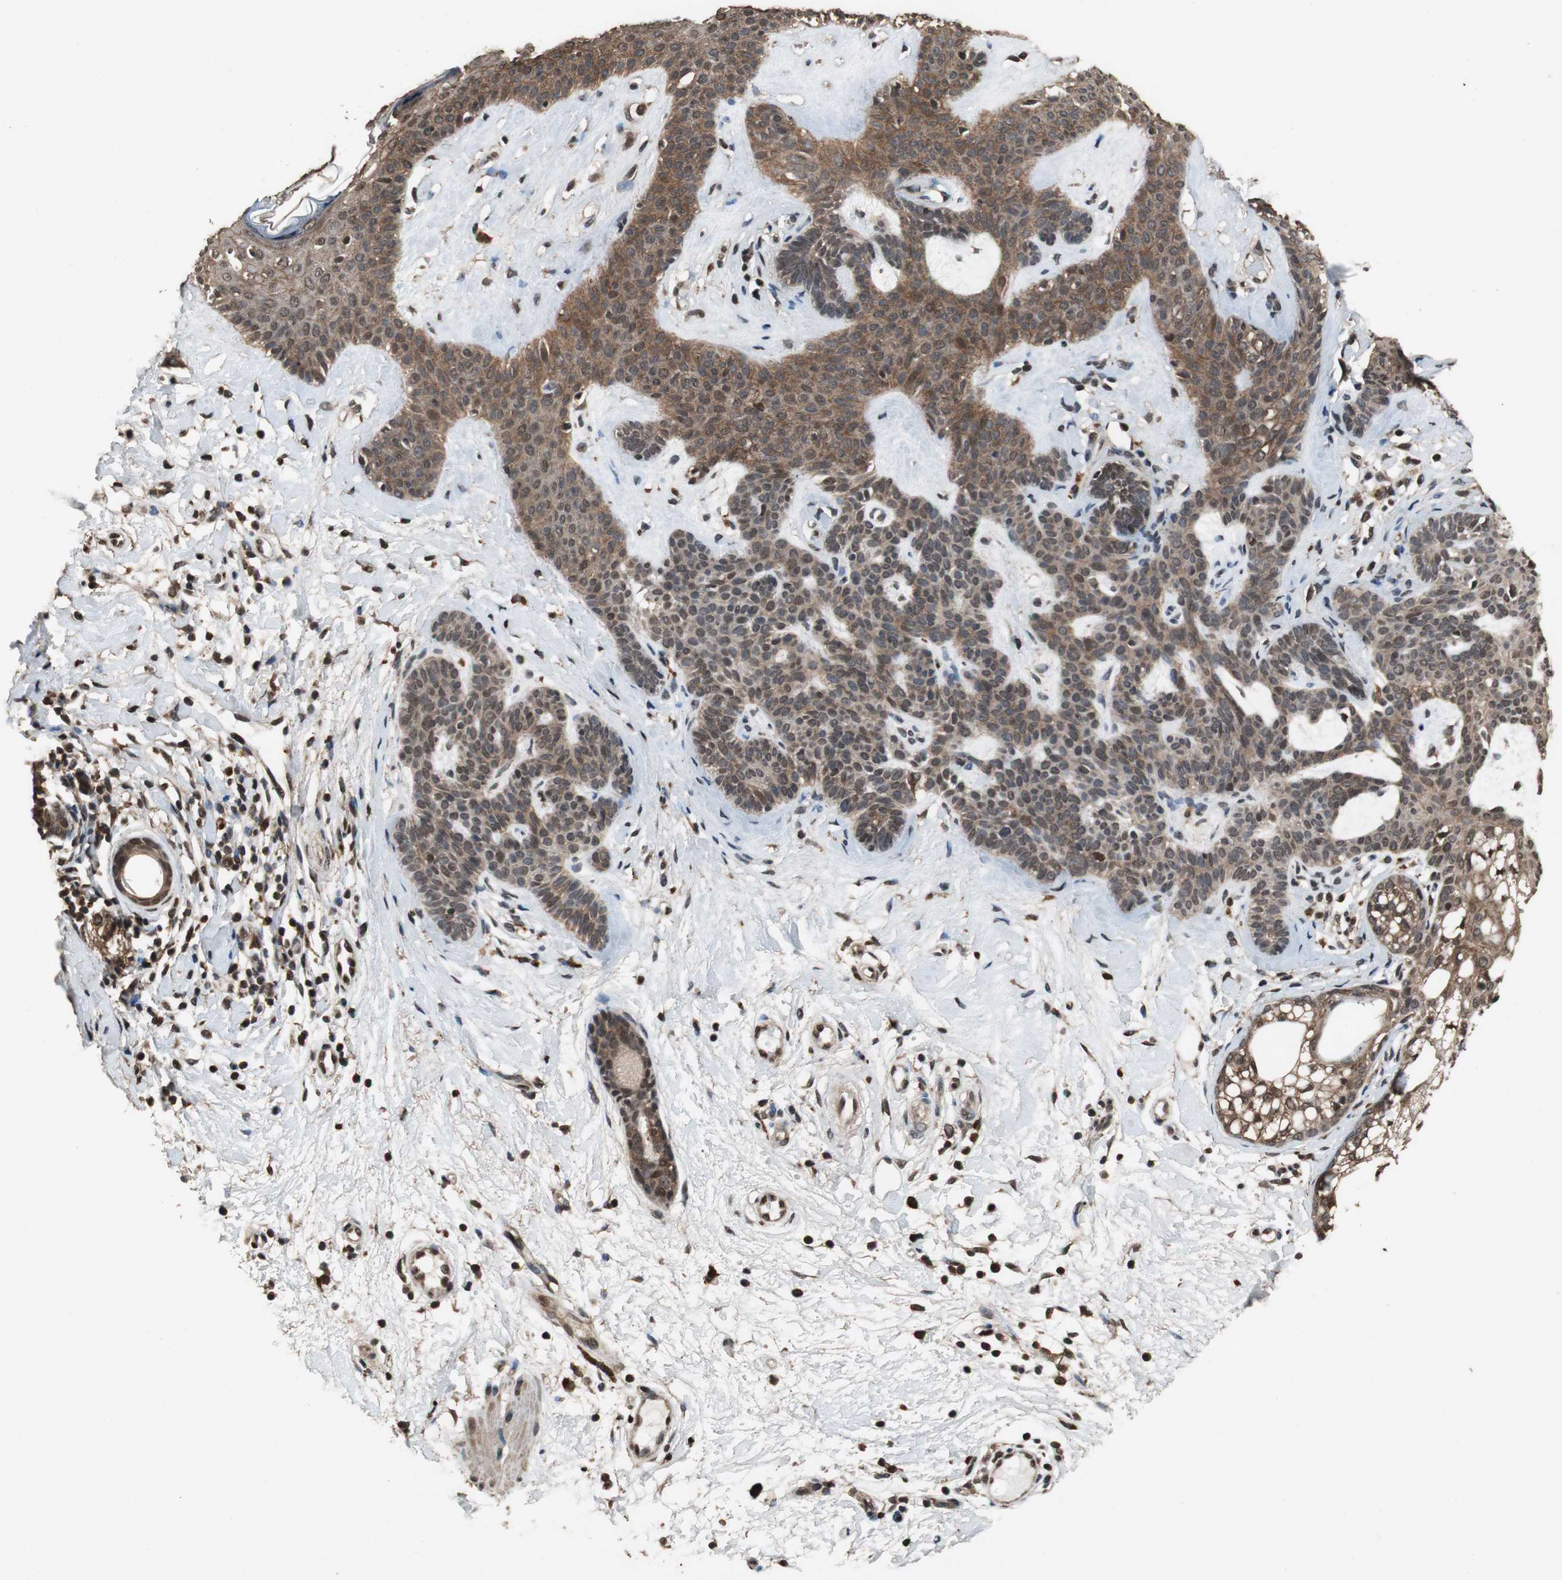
{"staining": {"intensity": "moderate", "quantity": ">75%", "location": "cytoplasmic/membranous,nuclear"}, "tissue": "skin cancer", "cell_type": "Tumor cells", "image_type": "cancer", "snomed": [{"axis": "morphology", "description": "Developmental malformation"}, {"axis": "morphology", "description": "Basal cell carcinoma"}, {"axis": "topography", "description": "Skin"}], "caption": "IHC staining of skin basal cell carcinoma, which exhibits medium levels of moderate cytoplasmic/membranous and nuclear positivity in approximately >75% of tumor cells indicating moderate cytoplasmic/membranous and nuclear protein positivity. The staining was performed using DAB (3,3'-diaminobenzidine) (brown) for protein detection and nuclei were counterstained in hematoxylin (blue).", "gene": "ZNF18", "patient": {"sex": "female", "age": 62}}